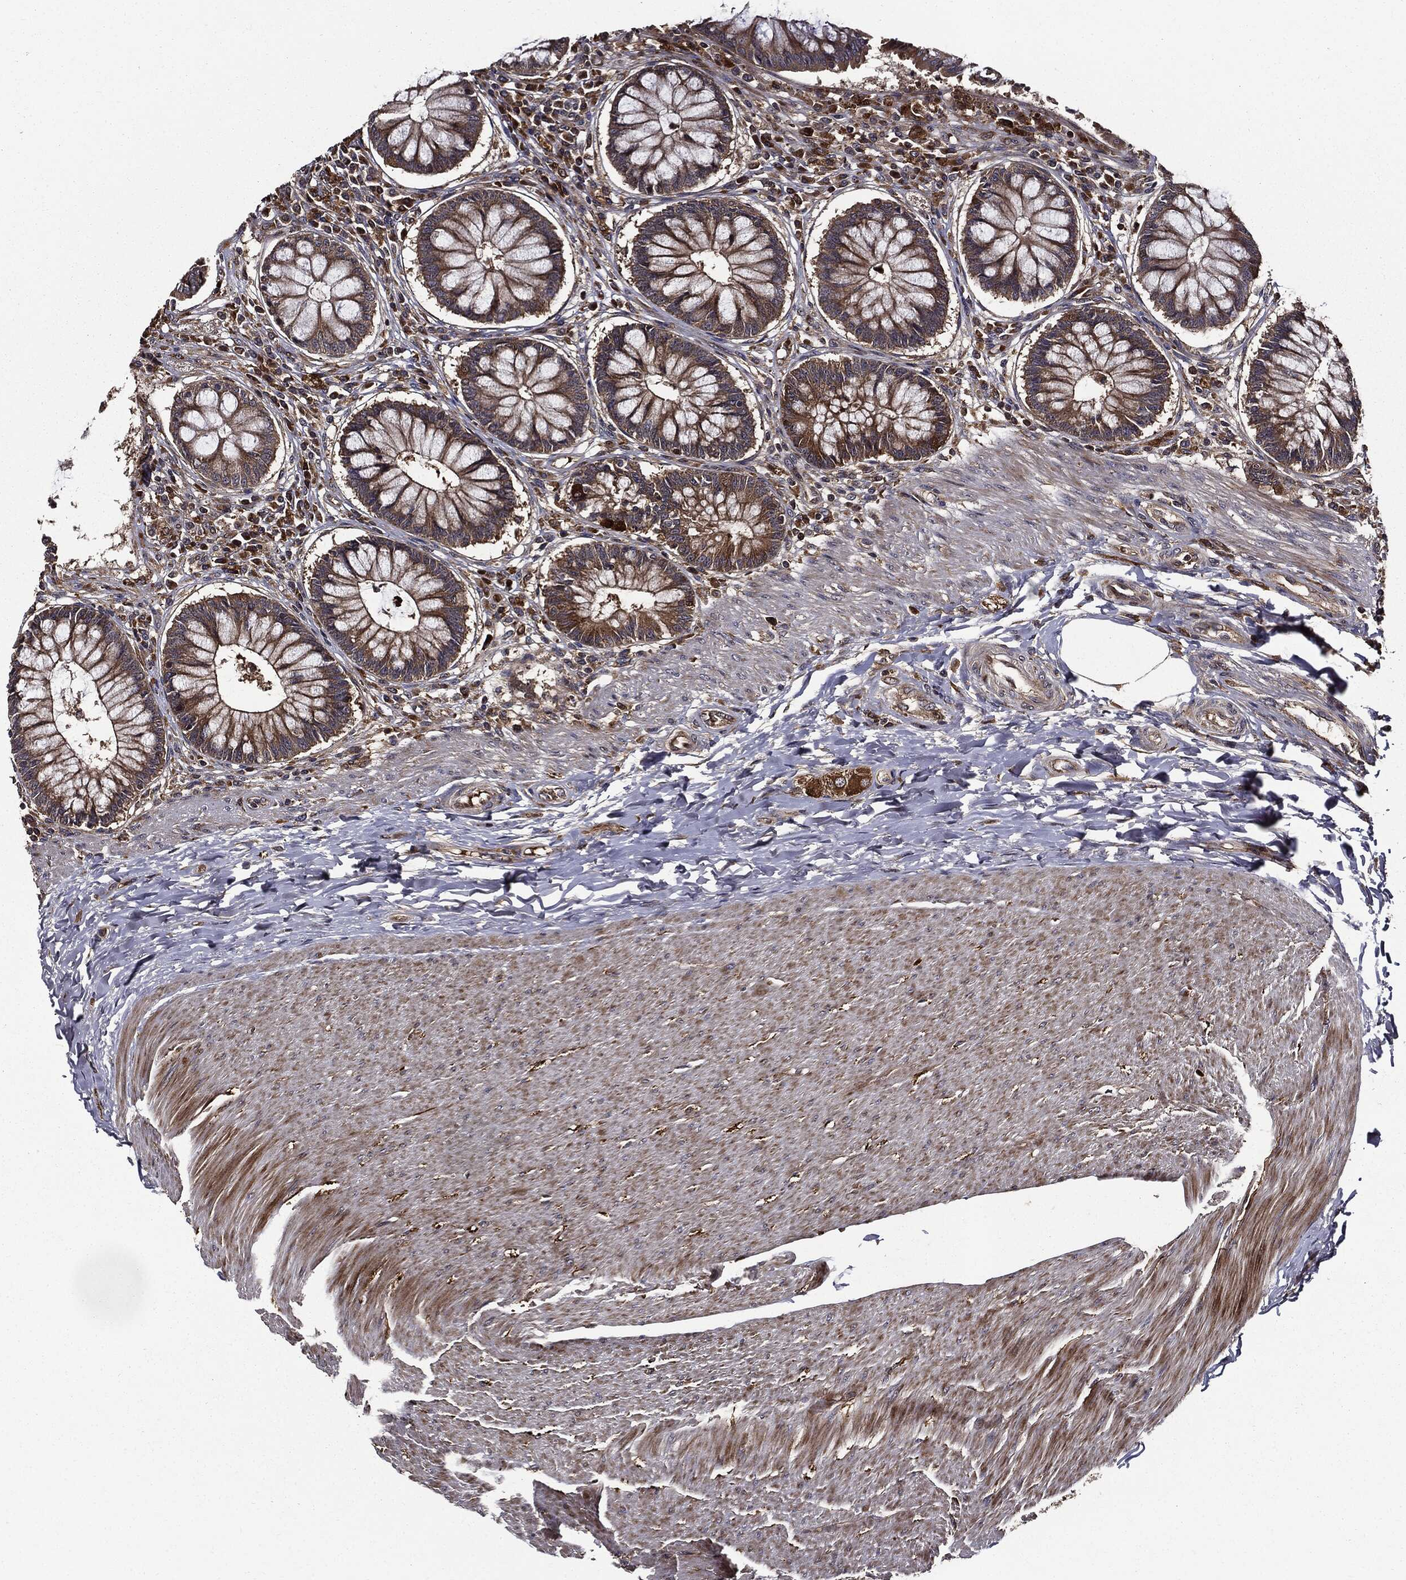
{"staining": {"intensity": "strong", "quantity": "25%-75%", "location": "cytoplasmic/membranous"}, "tissue": "rectum", "cell_type": "Glandular cells", "image_type": "normal", "snomed": [{"axis": "morphology", "description": "Normal tissue, NOS"}, {"axis": "topography", "description": "Rectum"}], "caption": "The immunohistochemical stain labels strong cytoplasmic/membranous staining in glandular cells of benign rectum.", "gene": "HTT", "patient": {"sex": "female", "age": 58}}